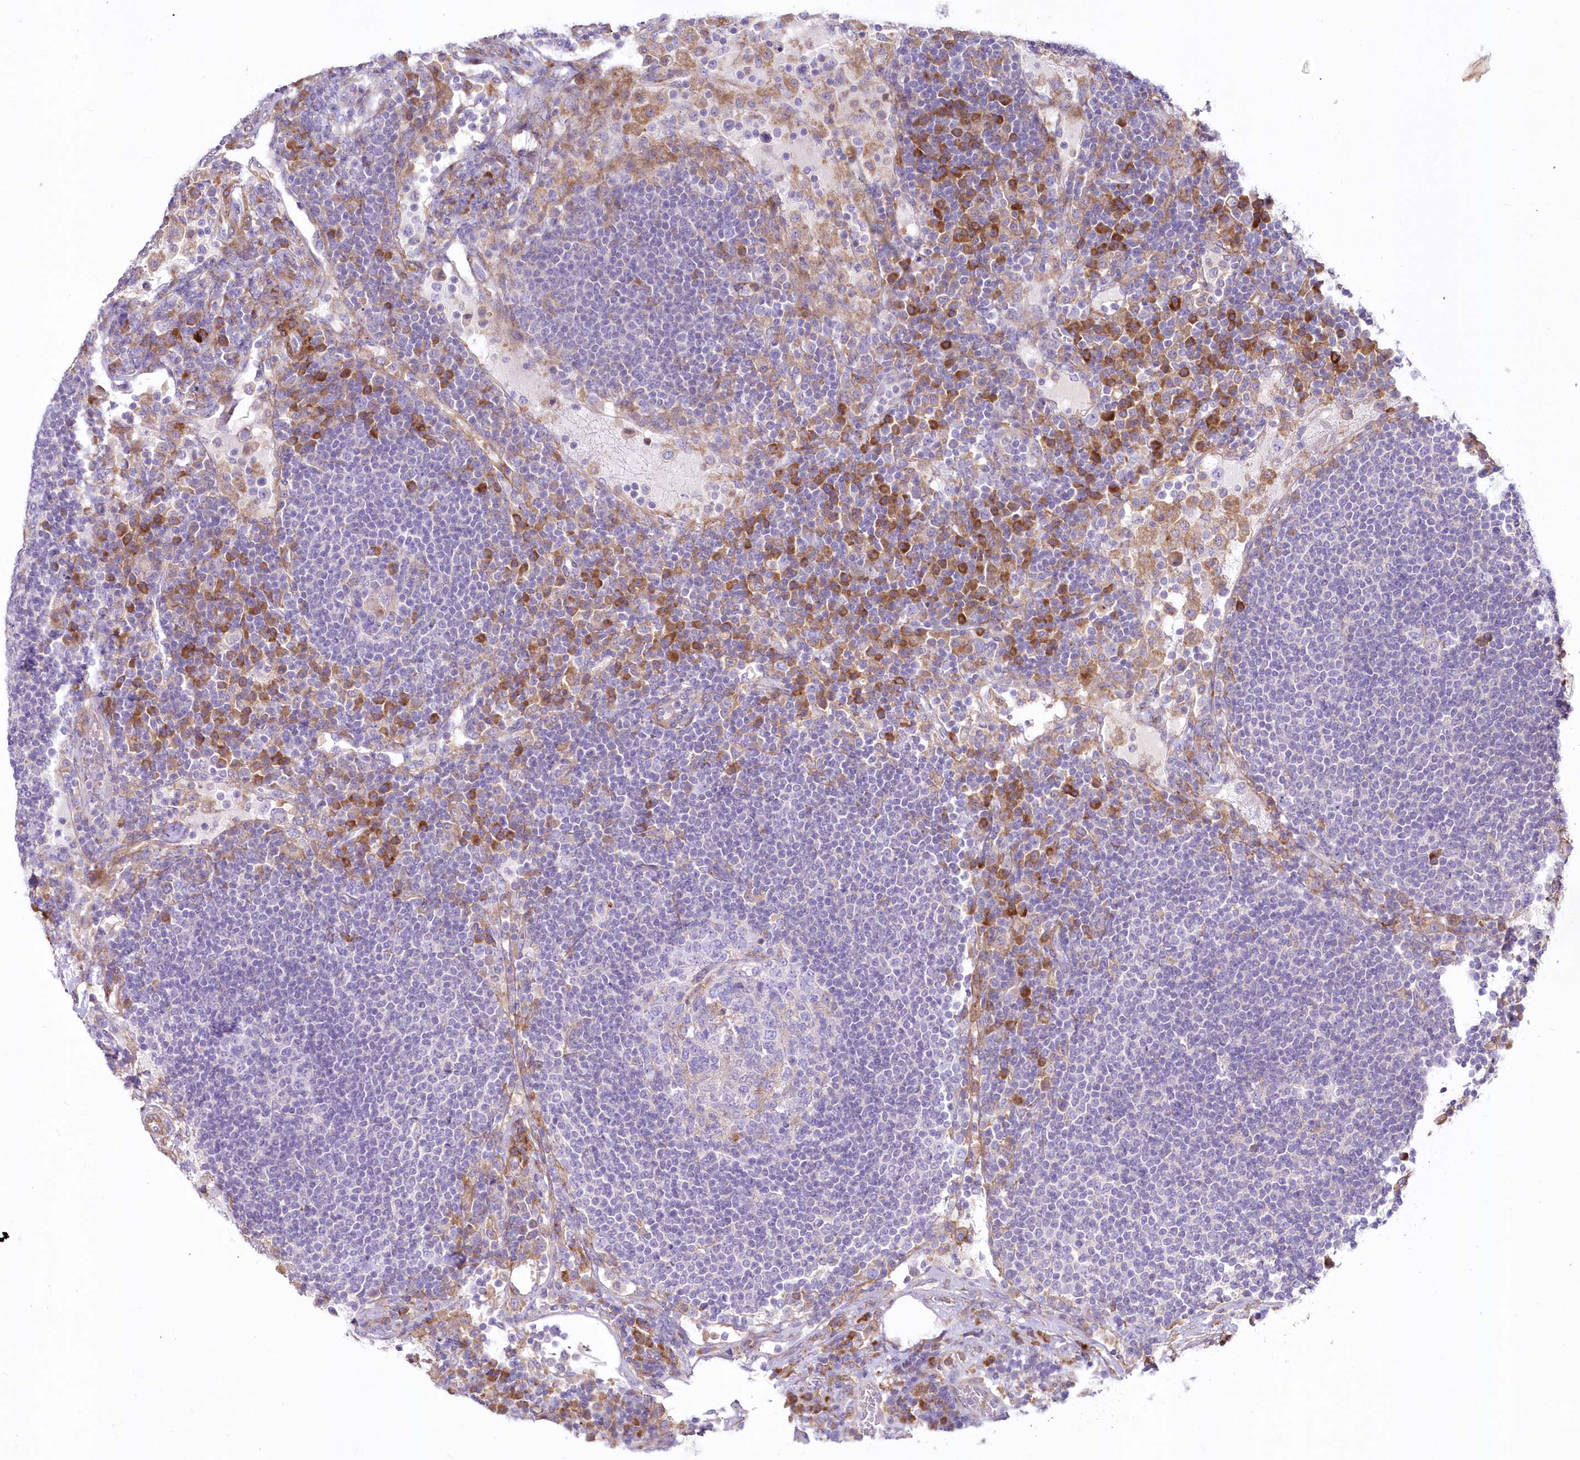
{"staining": {"intensity": "negative", "quantity": "none", "location": "none"}, "tissue": "lymph node", "cell_type": "Germinal center cells", "image_type": "normal", "snomed": [{"axis": "morphology", "description": "Normal tissue, NOS"}, {"axis": "topography", "description": "Lymph node"}], "caption": "Human lymph node stained for a protein using immunohistochemistry exhibits no staining in germinal center cells.", "gene": "ARFGEF3", "patient": {"sex": "female", "age": 53}}